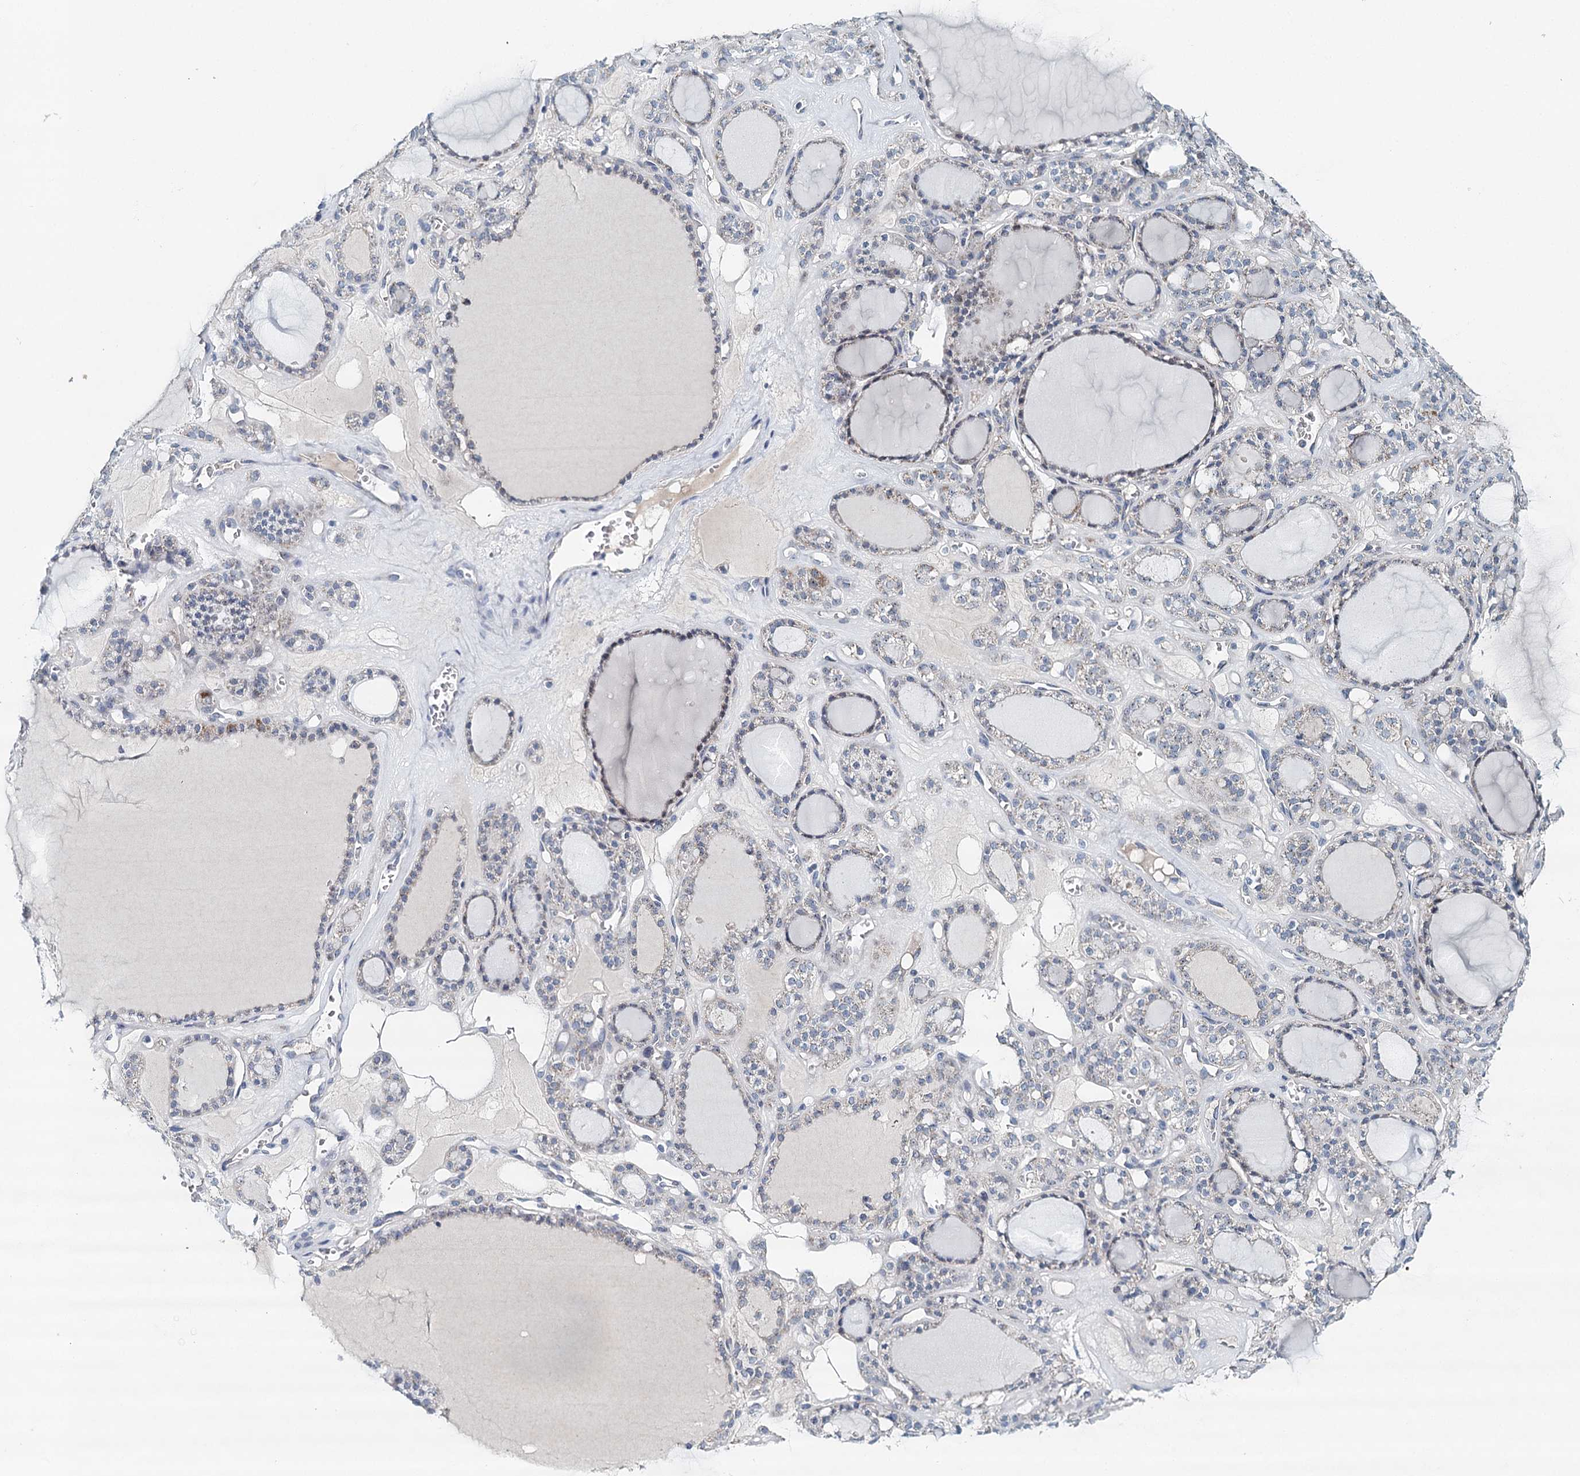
{"staining": {"intensity": "moderate", "quantity": "25%-75%", "location": "cytoplasmic/membranous"}, "tissue": "thyroid gland", "cell_type": "Glandular cells", "image_type": "normal", "snomed": [{"axis": "morphology", "description": "Normal tissue, NOS"}, {"axis": "topography", "description": "Thyroid gland"}], "caption": "Glandular cells display moderate cytoplasmic/membranous staining in about 25%-75% of cells in normal thyroid gland.", "gene": "RBM43", "patient": {"sex": "female", "age": 28}}